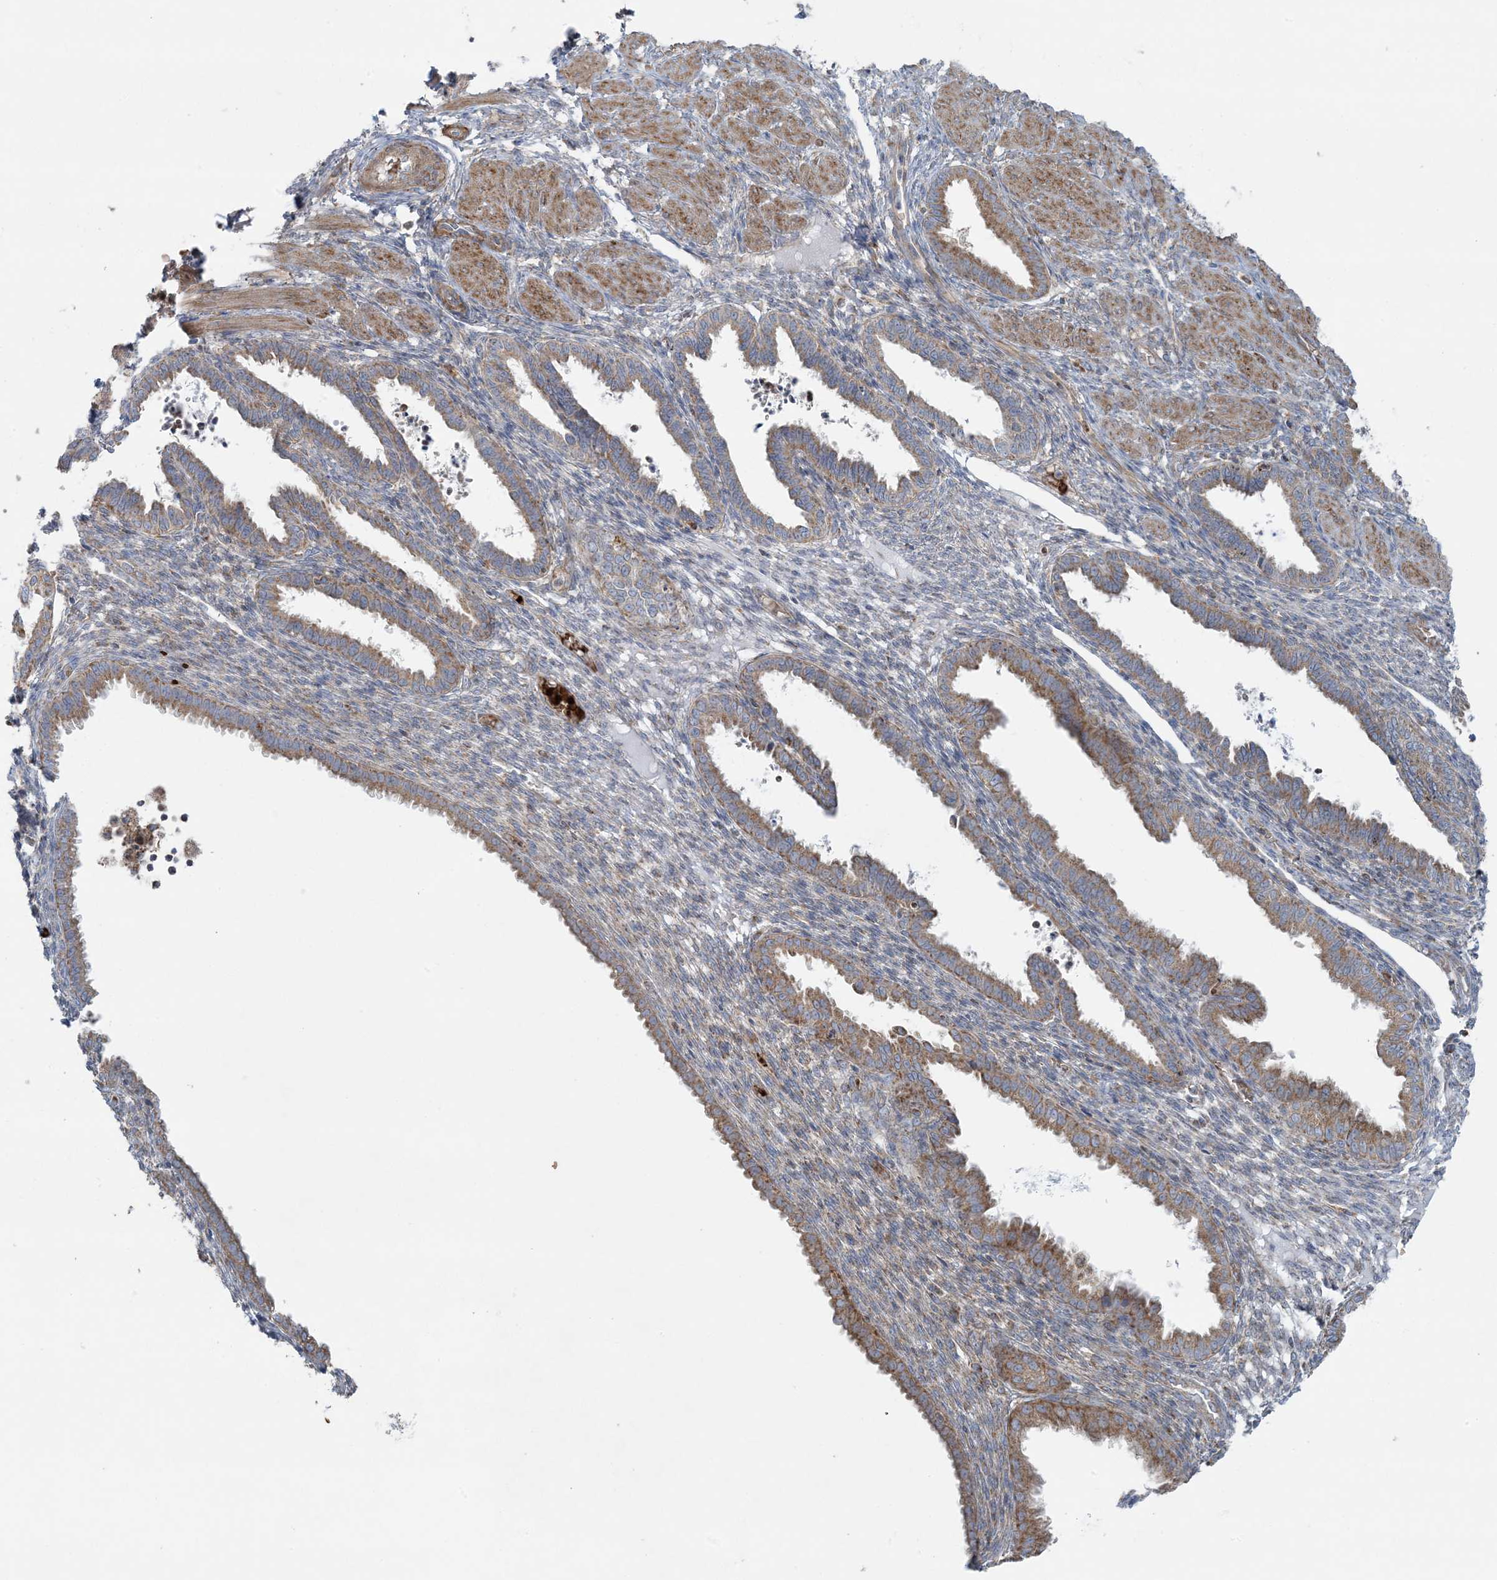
{"staining": {"intensity": "negative", "quantity": "none", "location": "none"}, "tissue": "endometrium", "cell_type": "Cells in endometrial stroma", "image_type": "normal", "snomed": [{"axis": "morphology", "description": "Normal tissue, NOS"}, {"axis": "topography", "description": "Endometrium"}], "caption": "The immunohistochemistry image has no significant expression in cells in endometrial stroma of endometrium. (DAB (3,3'-diaminobenzidine) immunohistochemistry (IHC) with hematoxylin counter stain).", "gene": "PIK3R4", "patient": {"sex": "female", "age": 33}}